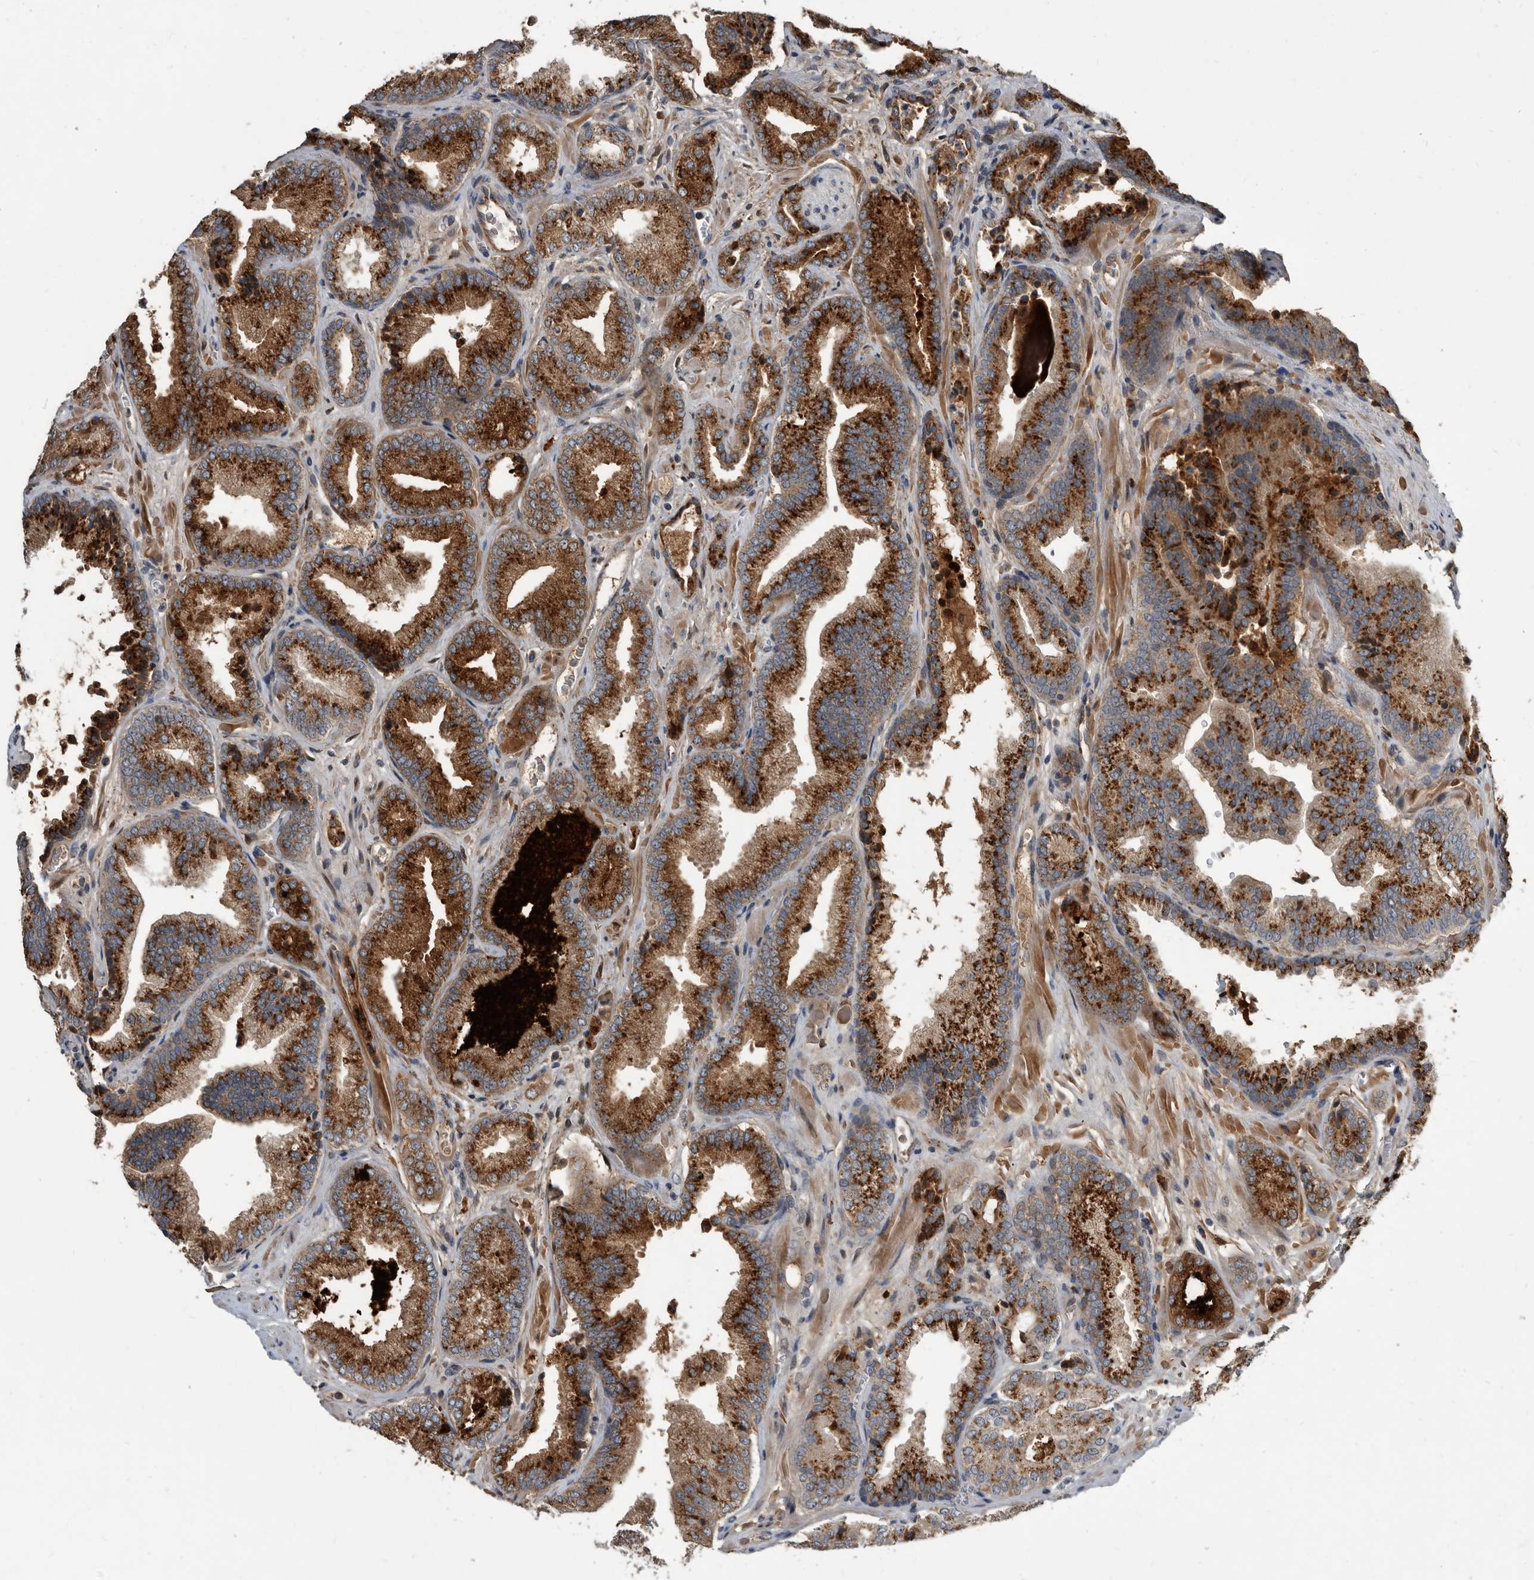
{"staining": {"intensity": "strong", "quantity": ">75%", "location": "cytoplasmic/membranous"}, "tissue": "prostate cancer", "cell_type": "Tumor cells", "image_type": "cancer", "snomed": [{"axis": "morphology", "description": "Adenocarcinoma, Low grade"}, {"axis": "topography", "description": "Prostate"}], "caption": "A histopathology image of human prostate cancer stained for a protein displays strong cytoplasmic/membranous brown staining in tumor cells.", "gene": "PI15", "patient": {"sex": "male", "age": 62}}